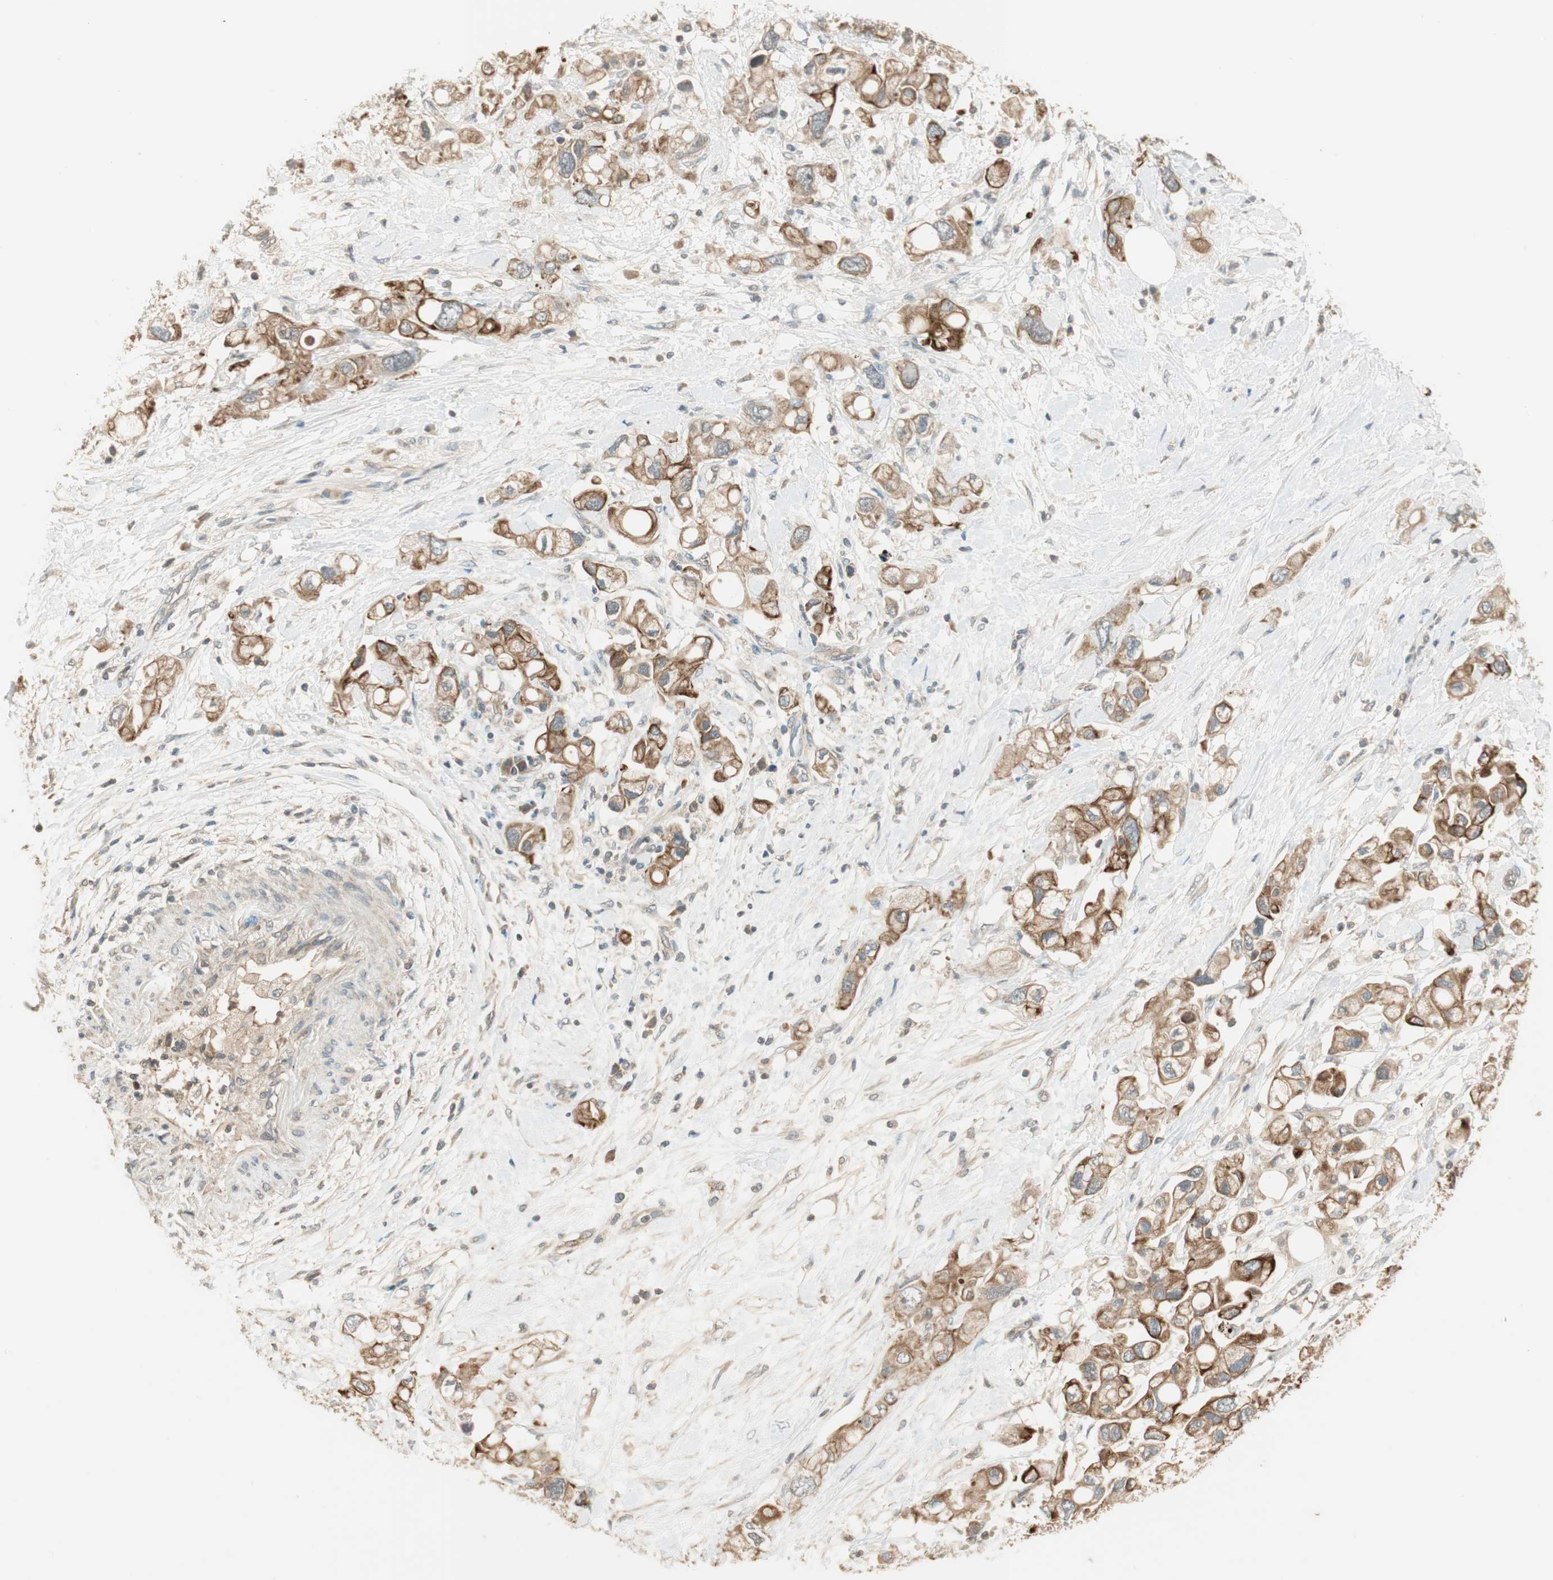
{"staining": {"intensity": "moderate", "quantity": ">75%", "location": "cytoplasmic/membranous"}, "tissue": "pancreatic cancer", "cell_type": "Tumor cells", "image_type": "cancer", "snomed": [{"axis": "morphology", "description": "Adenocarcinoma, NOS"}, {"axis": "topography", "description": "Pancreas"}], "caption": "Immunohistochemistry (DAB (3,3'-diaminobenzidine)) staining of pancreatic adenocarcinoma shows moderate cytoplasmic/membranous protein staining in approximately >75% of tumor cells.", "gene": "PFDN5", "patient": {"sex": "female", "age": 56}}